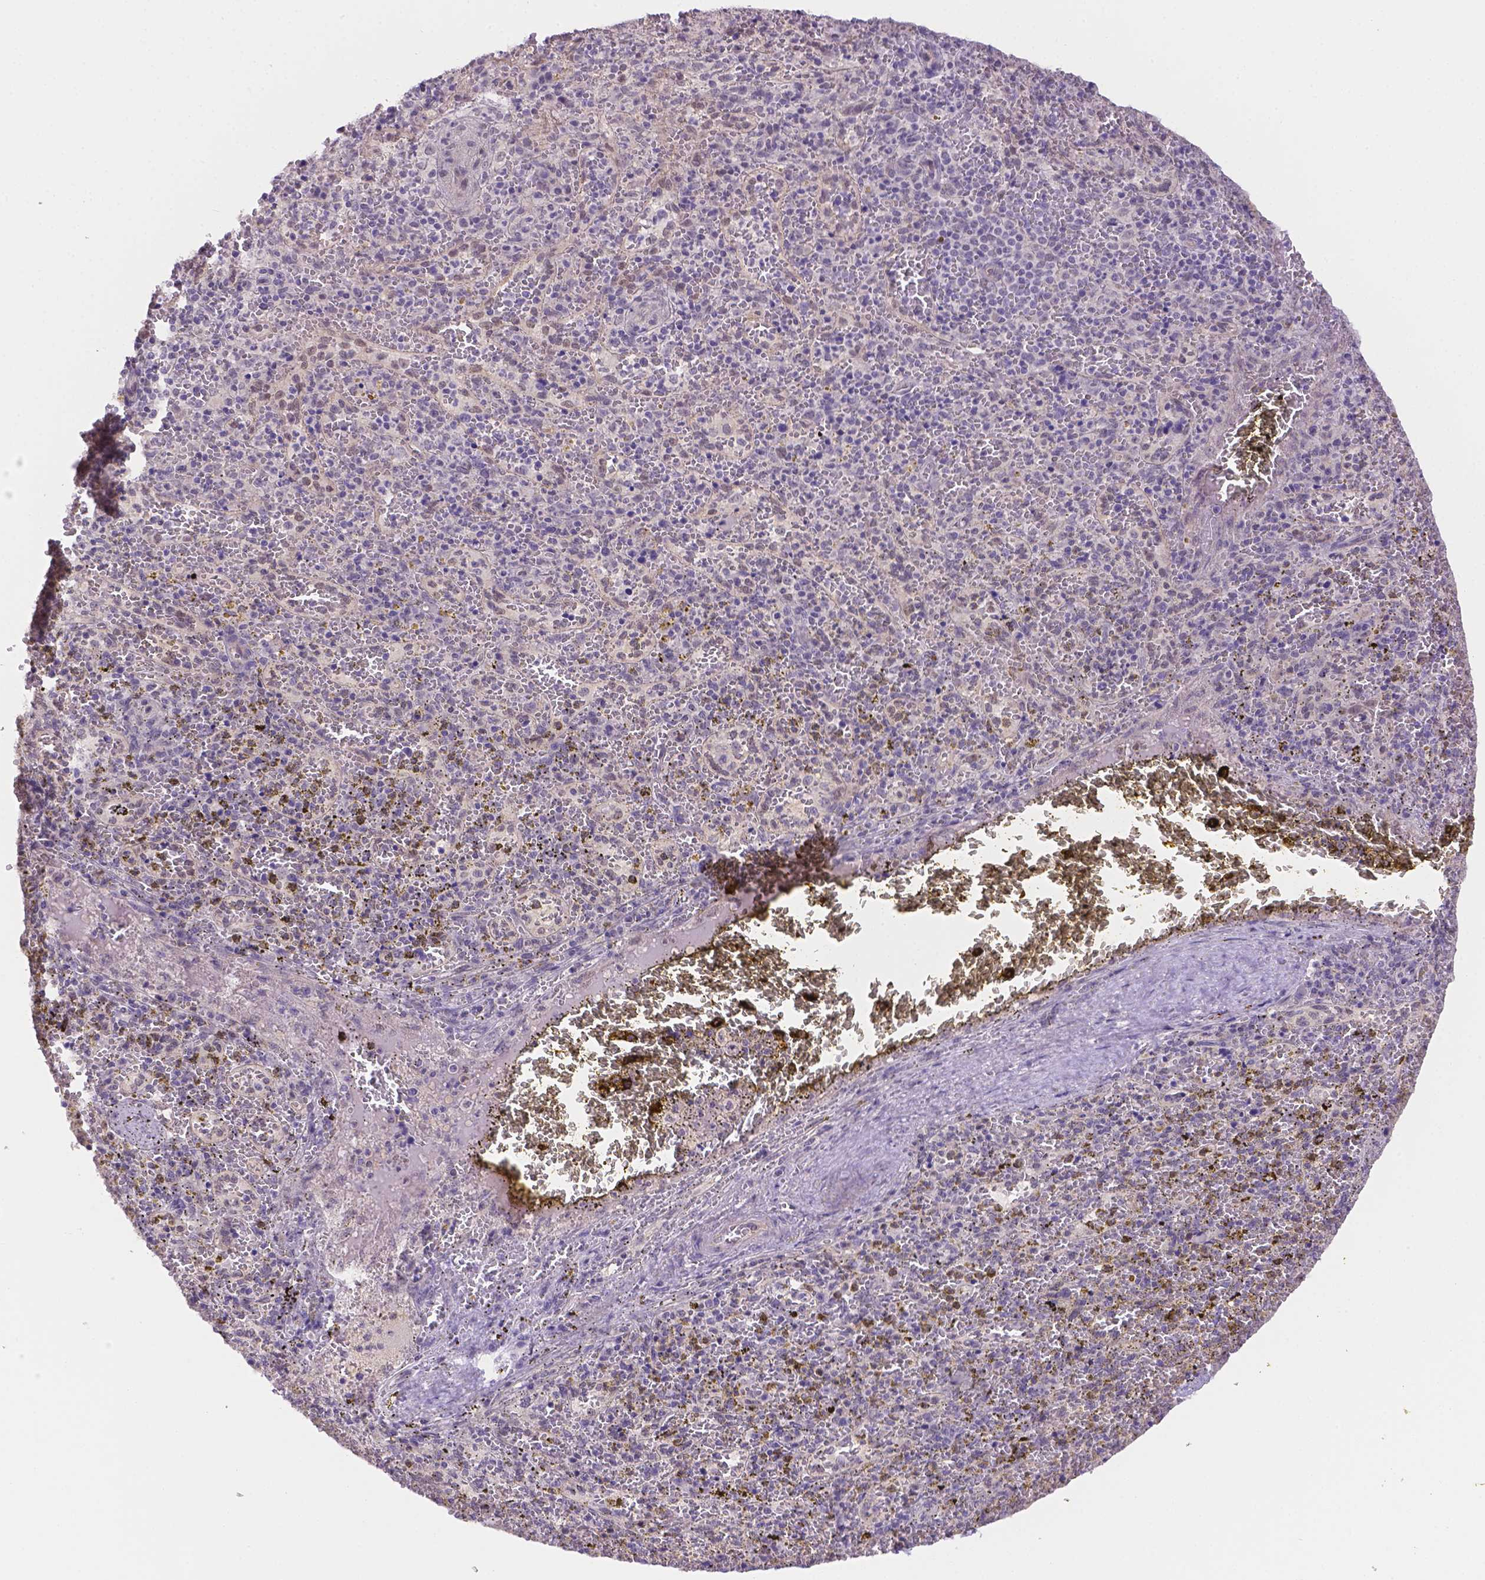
{"staining": {"intensity": "negative", "quantity": "none", "location": "none"}, "tissue": "spleen", "cell_type": "Cells in red pulp", "image_type": "normal", "snomed": [{"axis": "morphology", "description": "Normal tissue, NOS"}, {"axis": "topography", "description": "Spleen"}], "caption": "The image shows no significant staining in cells in red pulp of spleen. (DAB immunohistochemistry (IHC) visualized using brightfield microscopy, high magnification).", "gene": "NXPE2", "patient": {"sex": "female", "age": 50}}